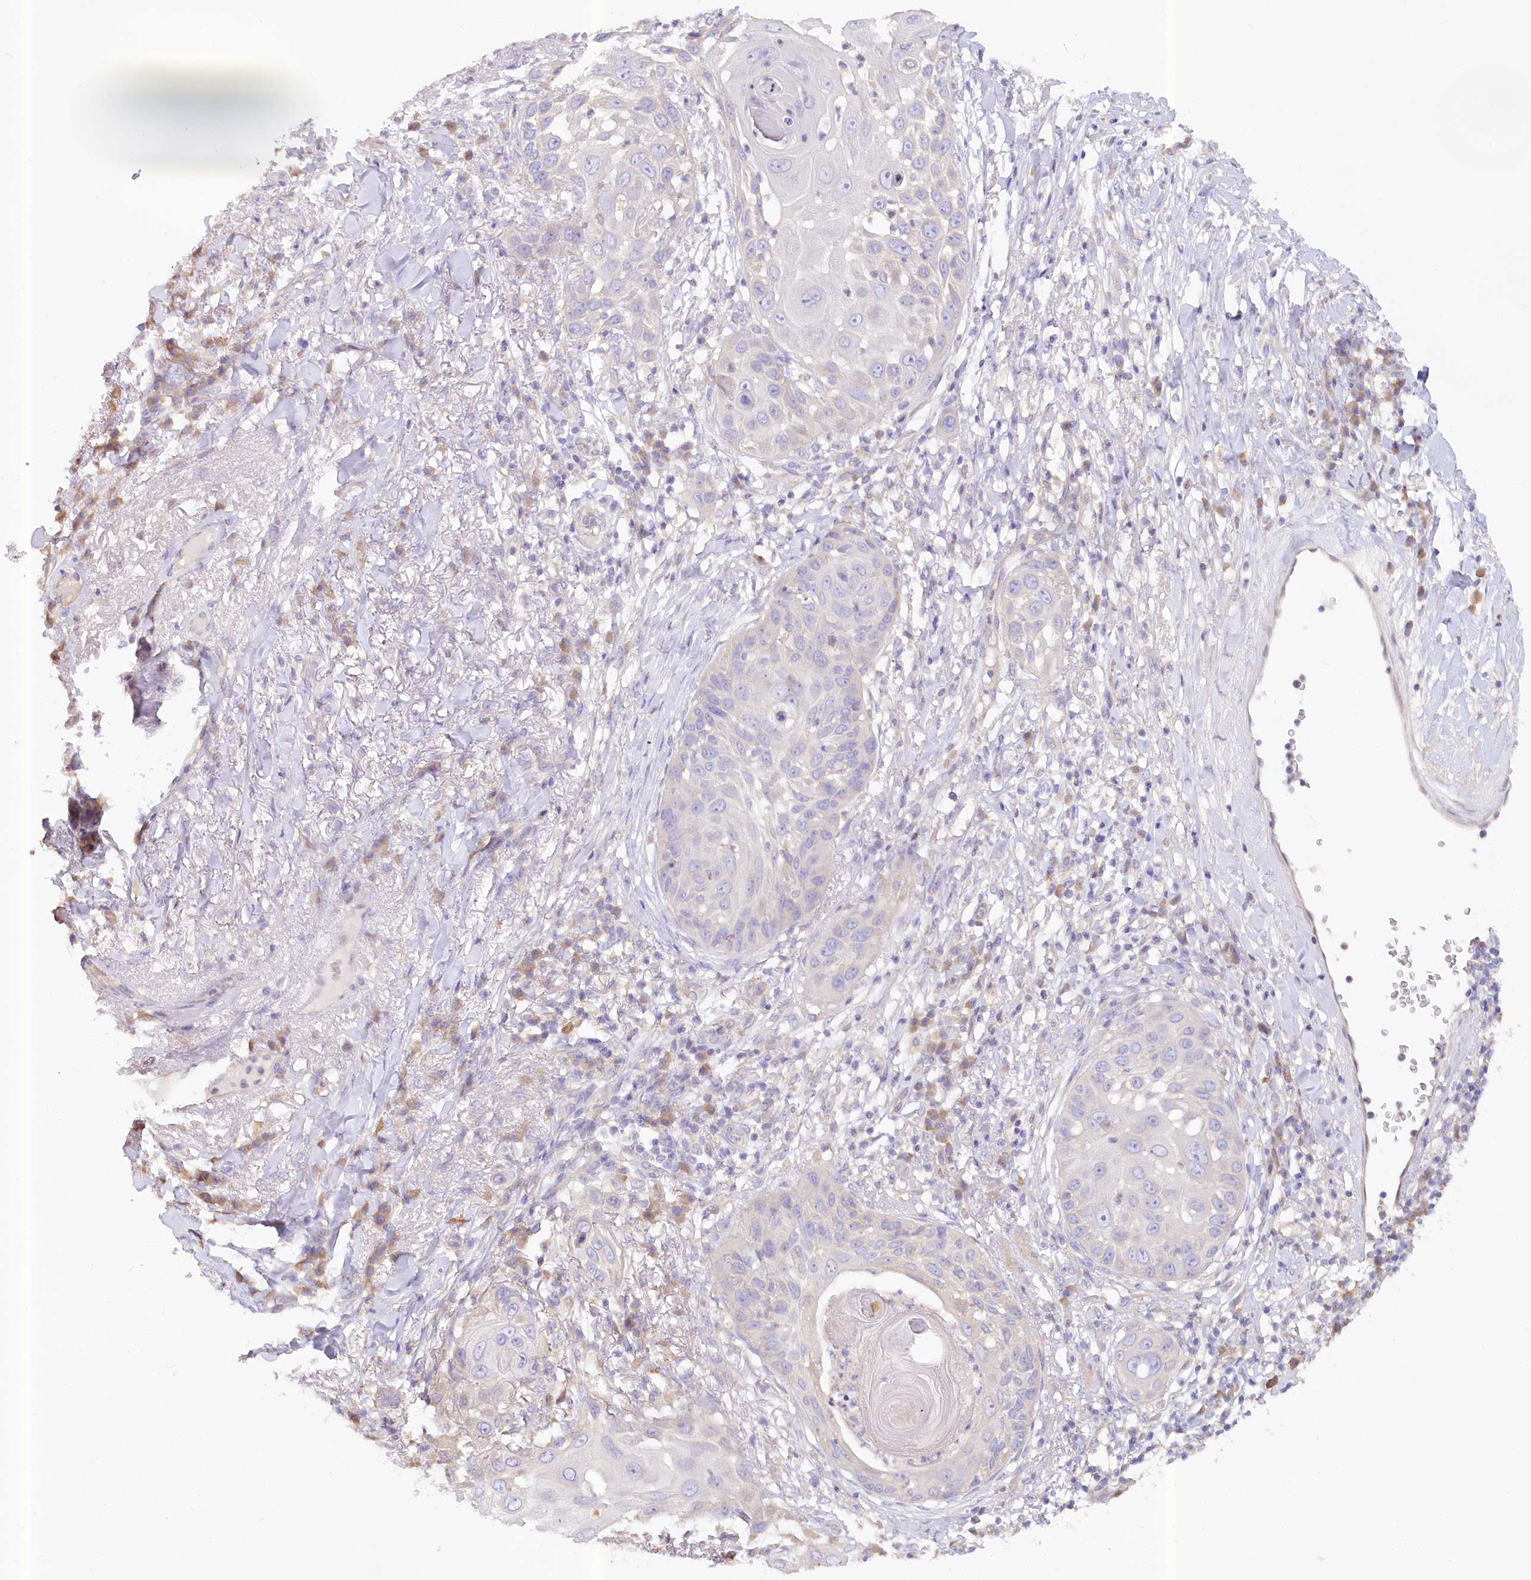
{"staining": {"intensity": "negative", "quantity": "none", "location": "none"}, "tissue": "skin cancer", "cell_type": "Tumor cells", "image_type": "cancer", "snomed": [{"axis": "morphology", "description": "Squamous cell carcinoma, NOS"}, {"axis": "topography", "description": "Skin"}], "caption": "Histopathology image shows no significant protein staining in tumor cells of skin cancer (squamous cell carcinoma).", "gene": "PAIP2", "patient": {"sex": "female", "age": 44}}